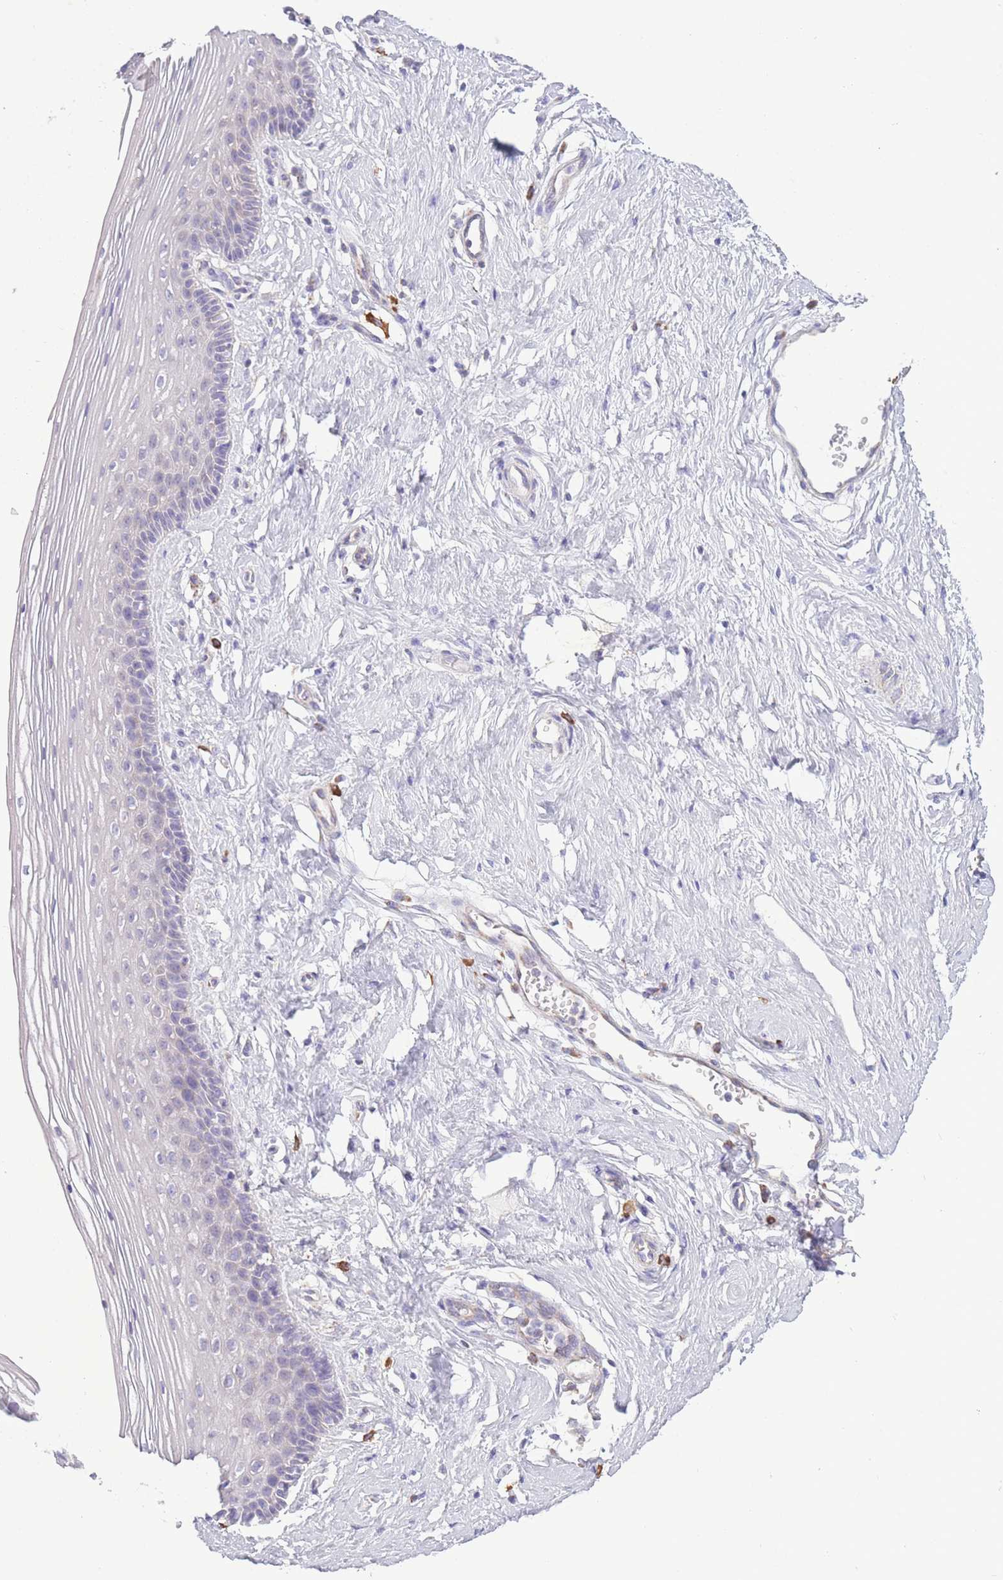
{"staining": {"intensity": "negative", "quantity": "none", "location": "none"}, "tissue": "vagina", "cell_type": "Squamous epithelial cells", "image_type": "normal", "snomed": [{"axis": "morphology", "description": "Normal tissue, NOS"}, {"axis": "topography", "description": "Vagina"}], "caption": "Immunohistochemical staining of benign vagina displays no significant staining in squamous epithelial cells. (Stains: DAB (3,3'-diaminobenzidine) immunohistochemistry (IHC) with hematoxylin counter stain, Microscopy: brightfield microscopy at high magnification).", "gene": "PDHA1", "patient": {"sex": "female", "age": 46}}